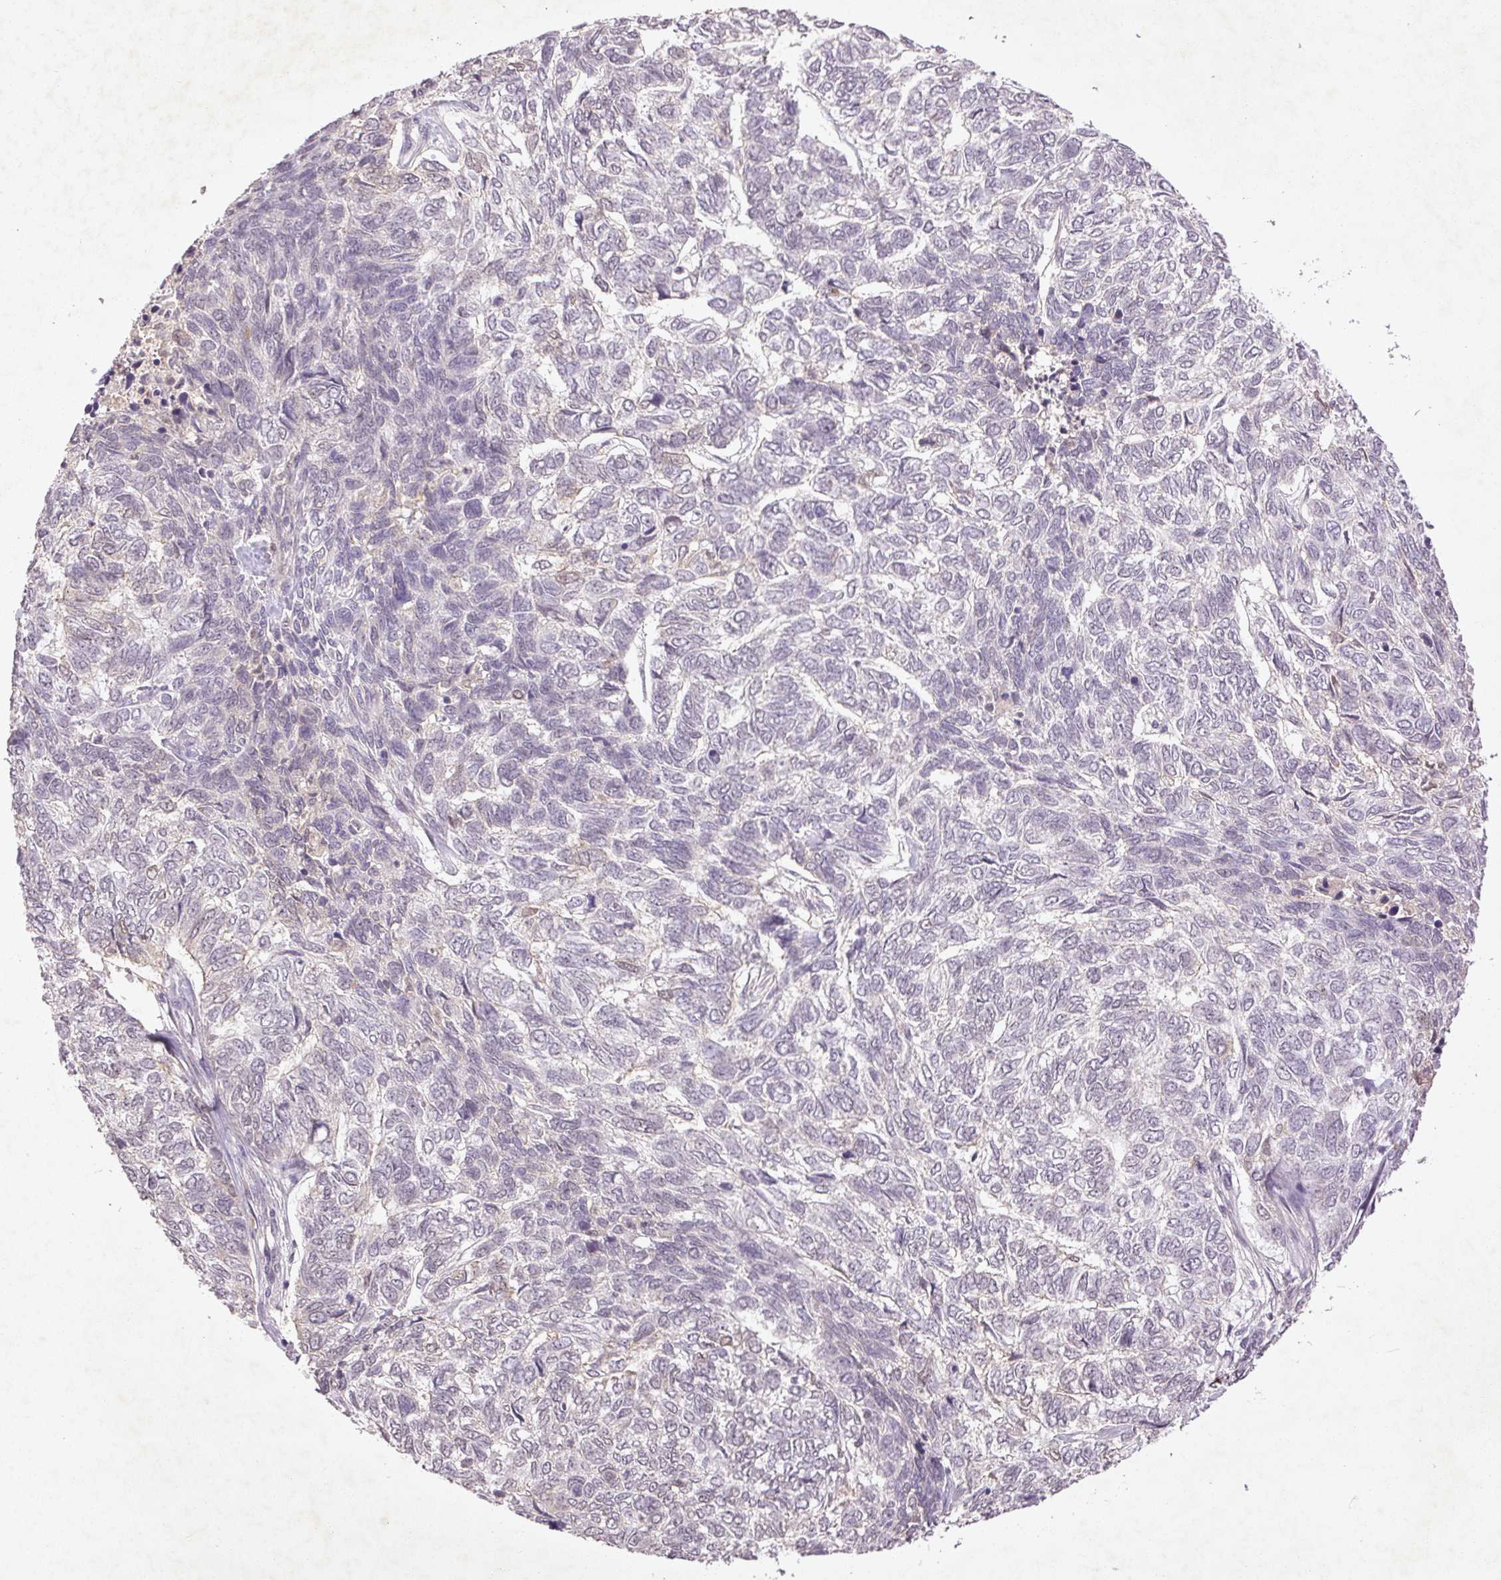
{"staining": {"intensity": "negative", "quantity": "none", "location": "none"}, "tissue": "skin cancer", "cell_type": "Tumor cells", "image_type": "cancer", "snomed": [{"axis": "morphology", "description": "Basal cell carcinoma"}, {"axis": "topography", "description": "Skin"}], "caption": "Histopathology image shows no significant protein staining in tumor cells of basal cell carcinoma (skin). (DAB (3,3'-diaminobenzidine) IHC, high magnification).", "gene": "FAM168B", "patient": {"sex": "female", "age": 65}}